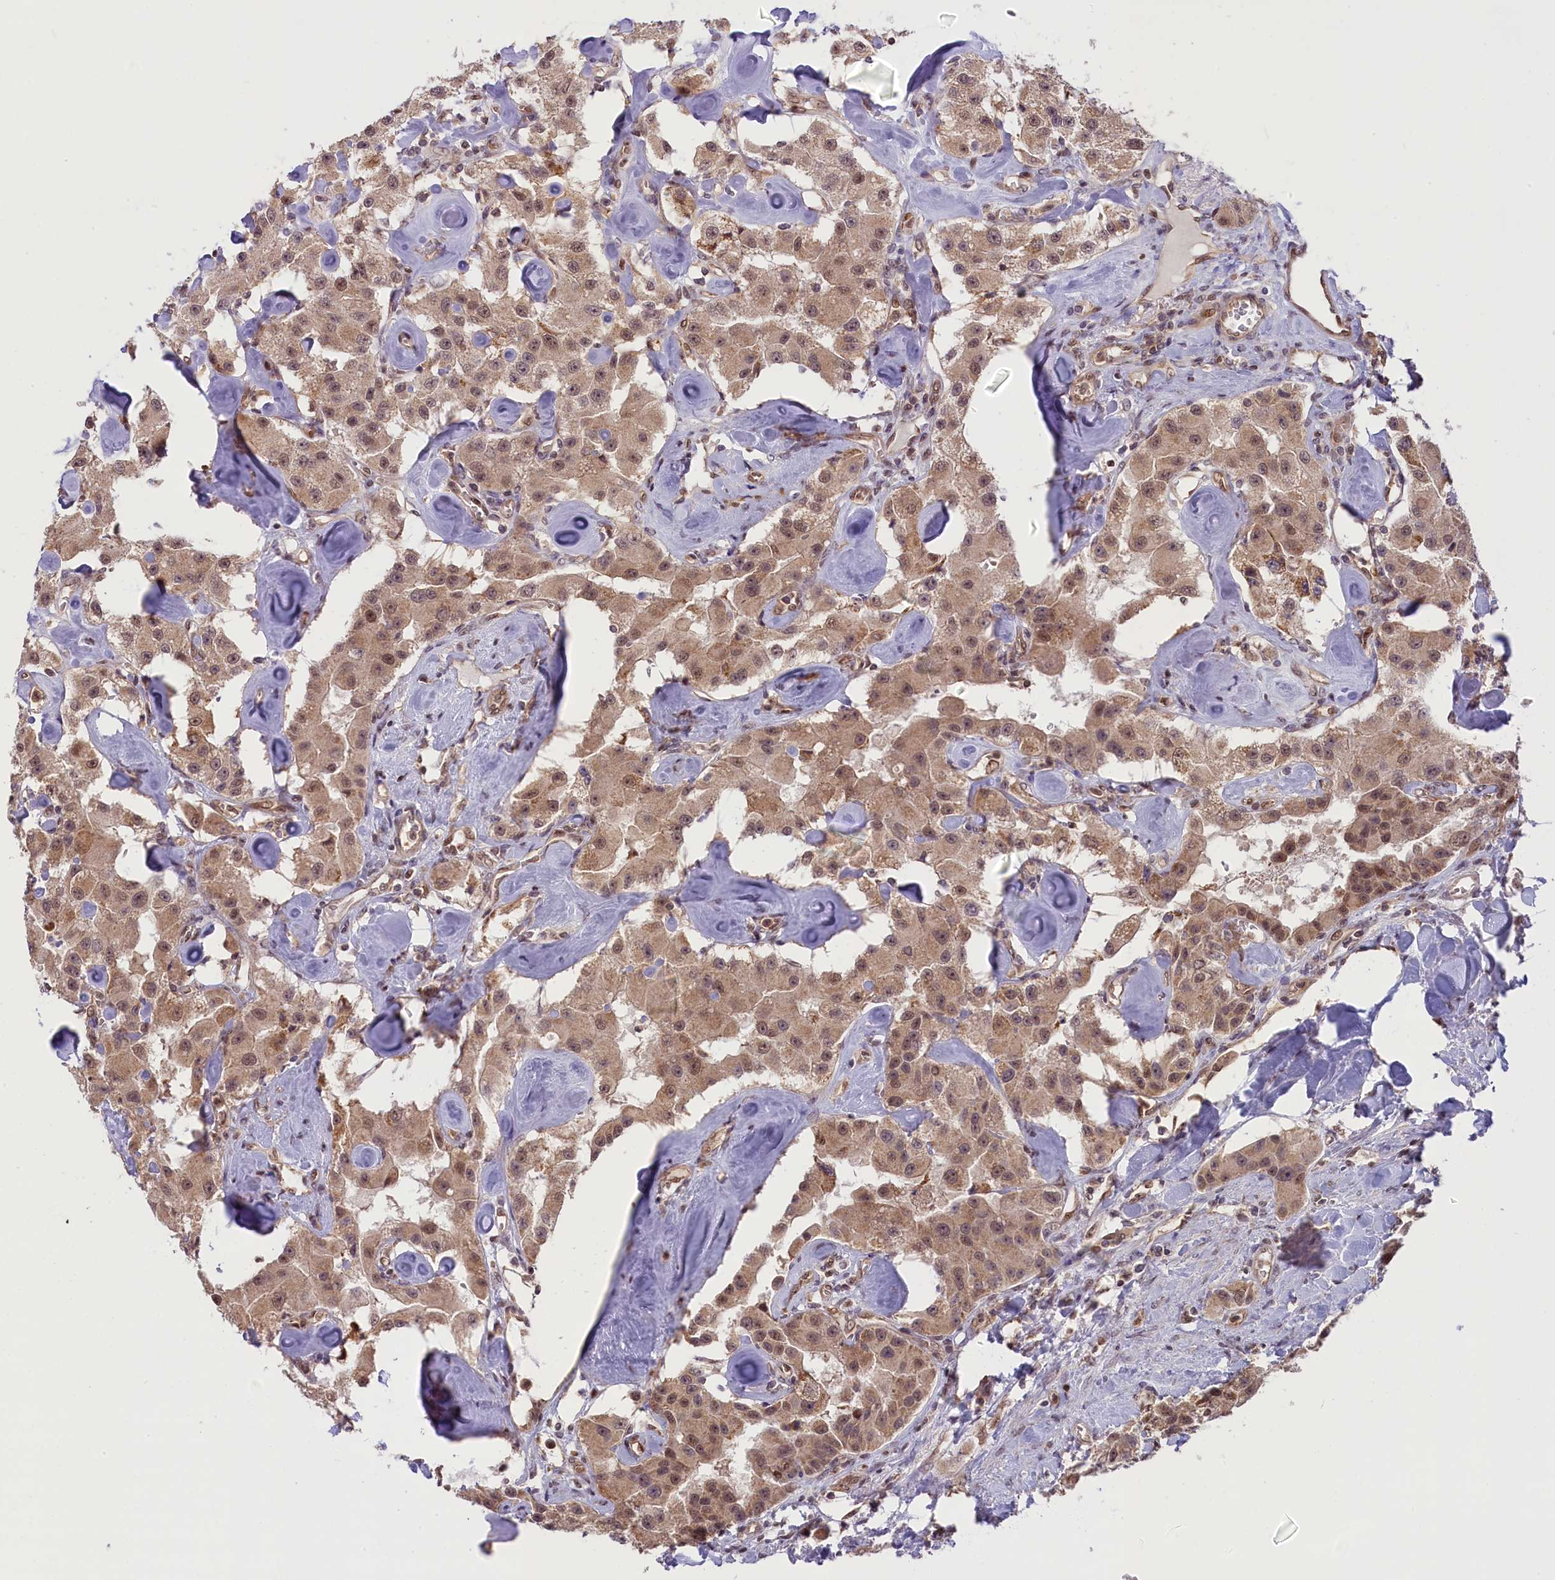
{"staining": {"intensity": "moderate", "quantity": ">75%", "location": "cytoplasmic/membranous,nuclear"}, "tissue": "carcinoid", "cell_type": "Tumor cells", "image_type": "cancer", "snomed": [{"axis": "morphology", "description": "Carcinoid, malignant, NOS"}, {"axis": "topography", "description": "Pancreas"}], "caption": "Protein positivity by immunohistochemistry (IHC) demonstrates moderate cytoplasmic/membranous and nuclear positivity in approximately >75% of tumor cells in carcinoid (malignant).", "gene": "CARD8", "patient": {"sex": "male", "age": 41}}